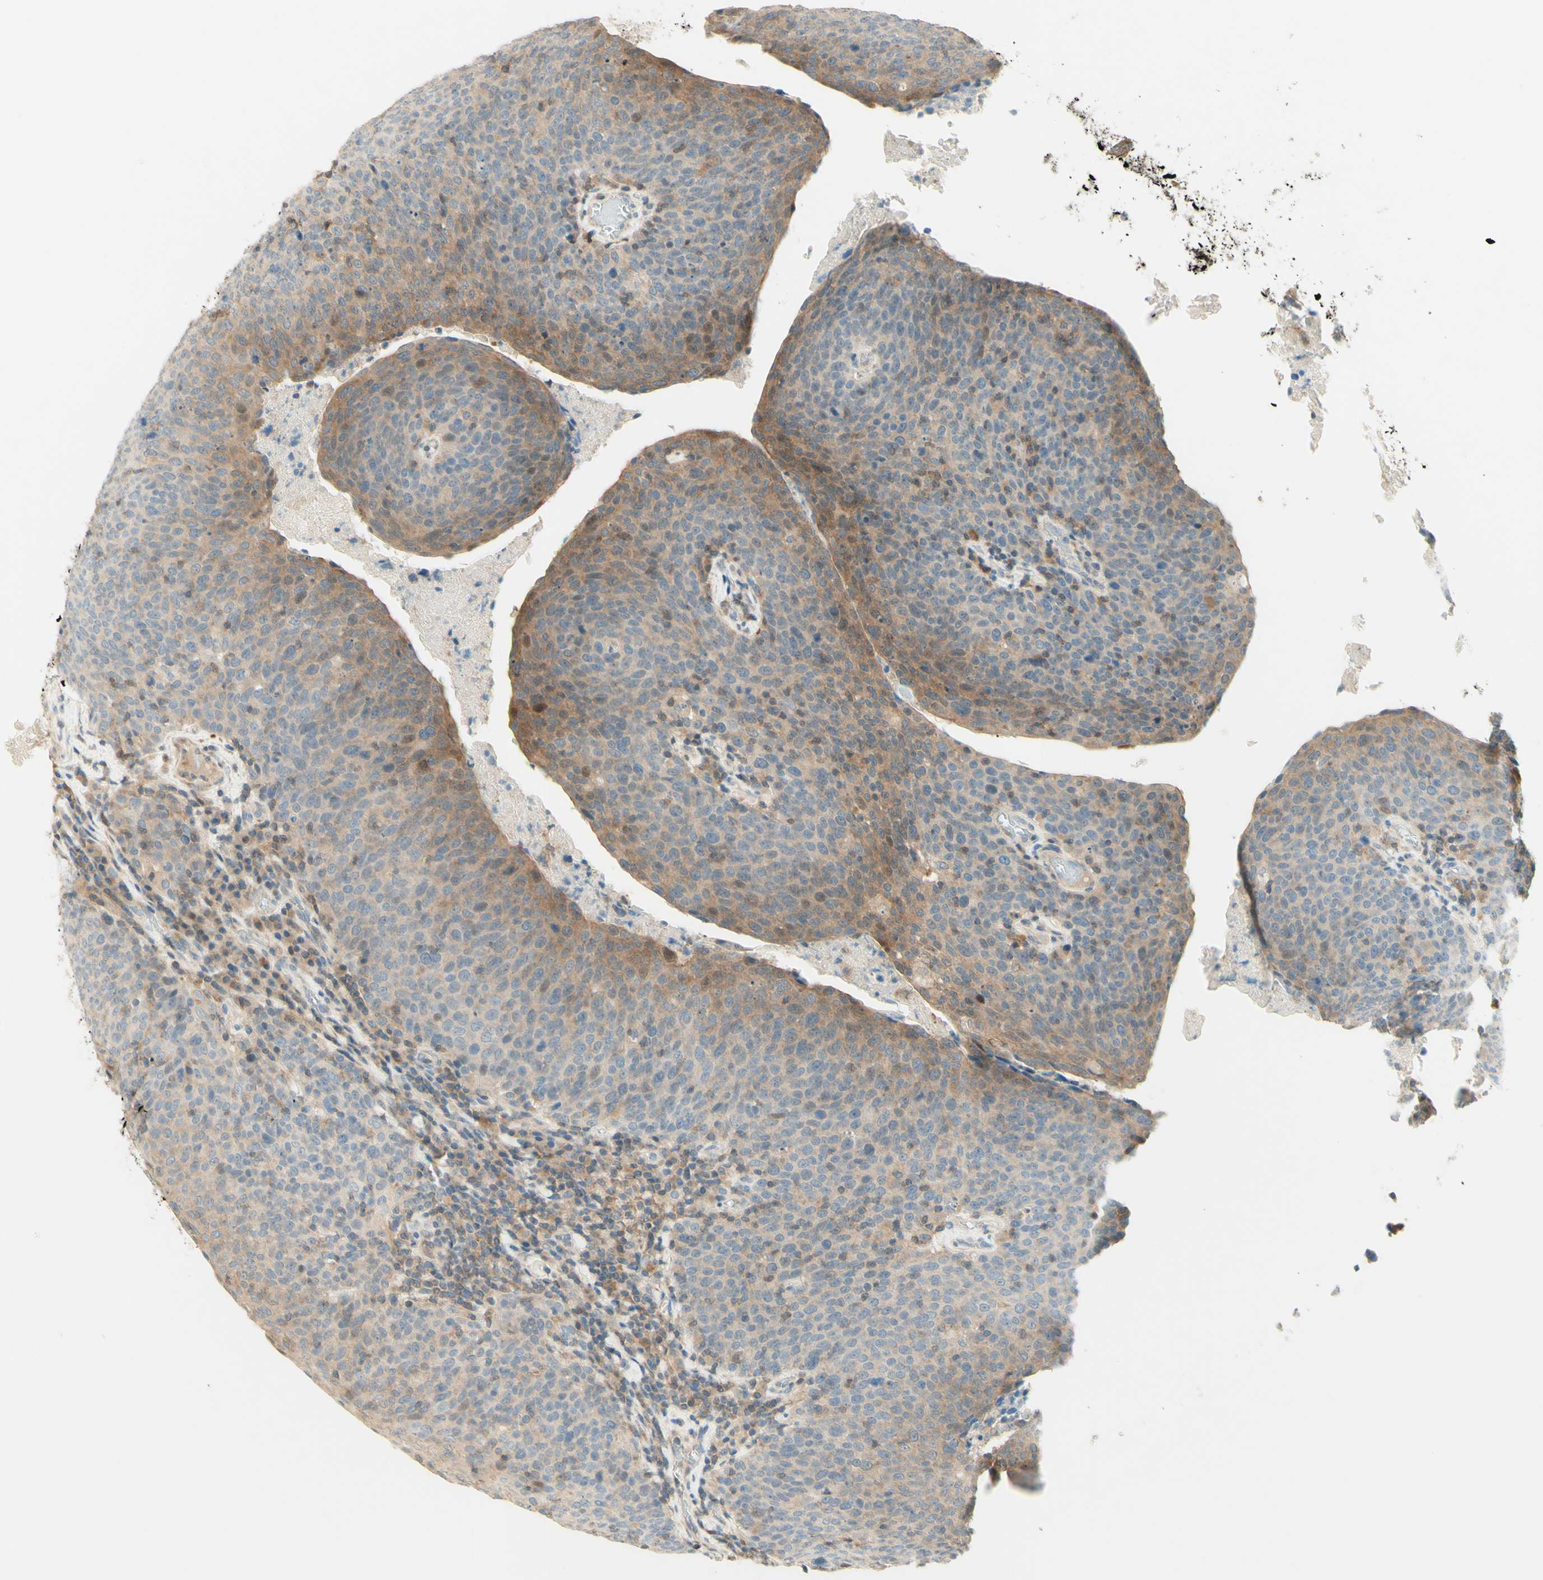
{"staining": {"intensity": "moderate", "quantity": "25%-75%", "location": "cytoplasmic/membranous"}, "tissue": "head and neck cancer", "cell_type": "Tumor cells", "image_type": "cancer", "snomed": [{"axis": "morphology", "description": "Squamous cell carcinoma, NOS"}, {"axis": "morphology", "description": "Squamous cell carcinoma, metastatic, NOS"}, {"axis": "topography", "description": "Lymph node"}, {"axis": "topography", "description": "Head-Neck"}], "caption": "Immunohistochemical staining of human squamous cell carcinoma (head and neck) demonstrates medium levels of moderate cytoplasmic/membranous staining in about 25%-75% of tumor cells.", "gene": "PROM1", "patient": {"sex": "male", "age": 62}}